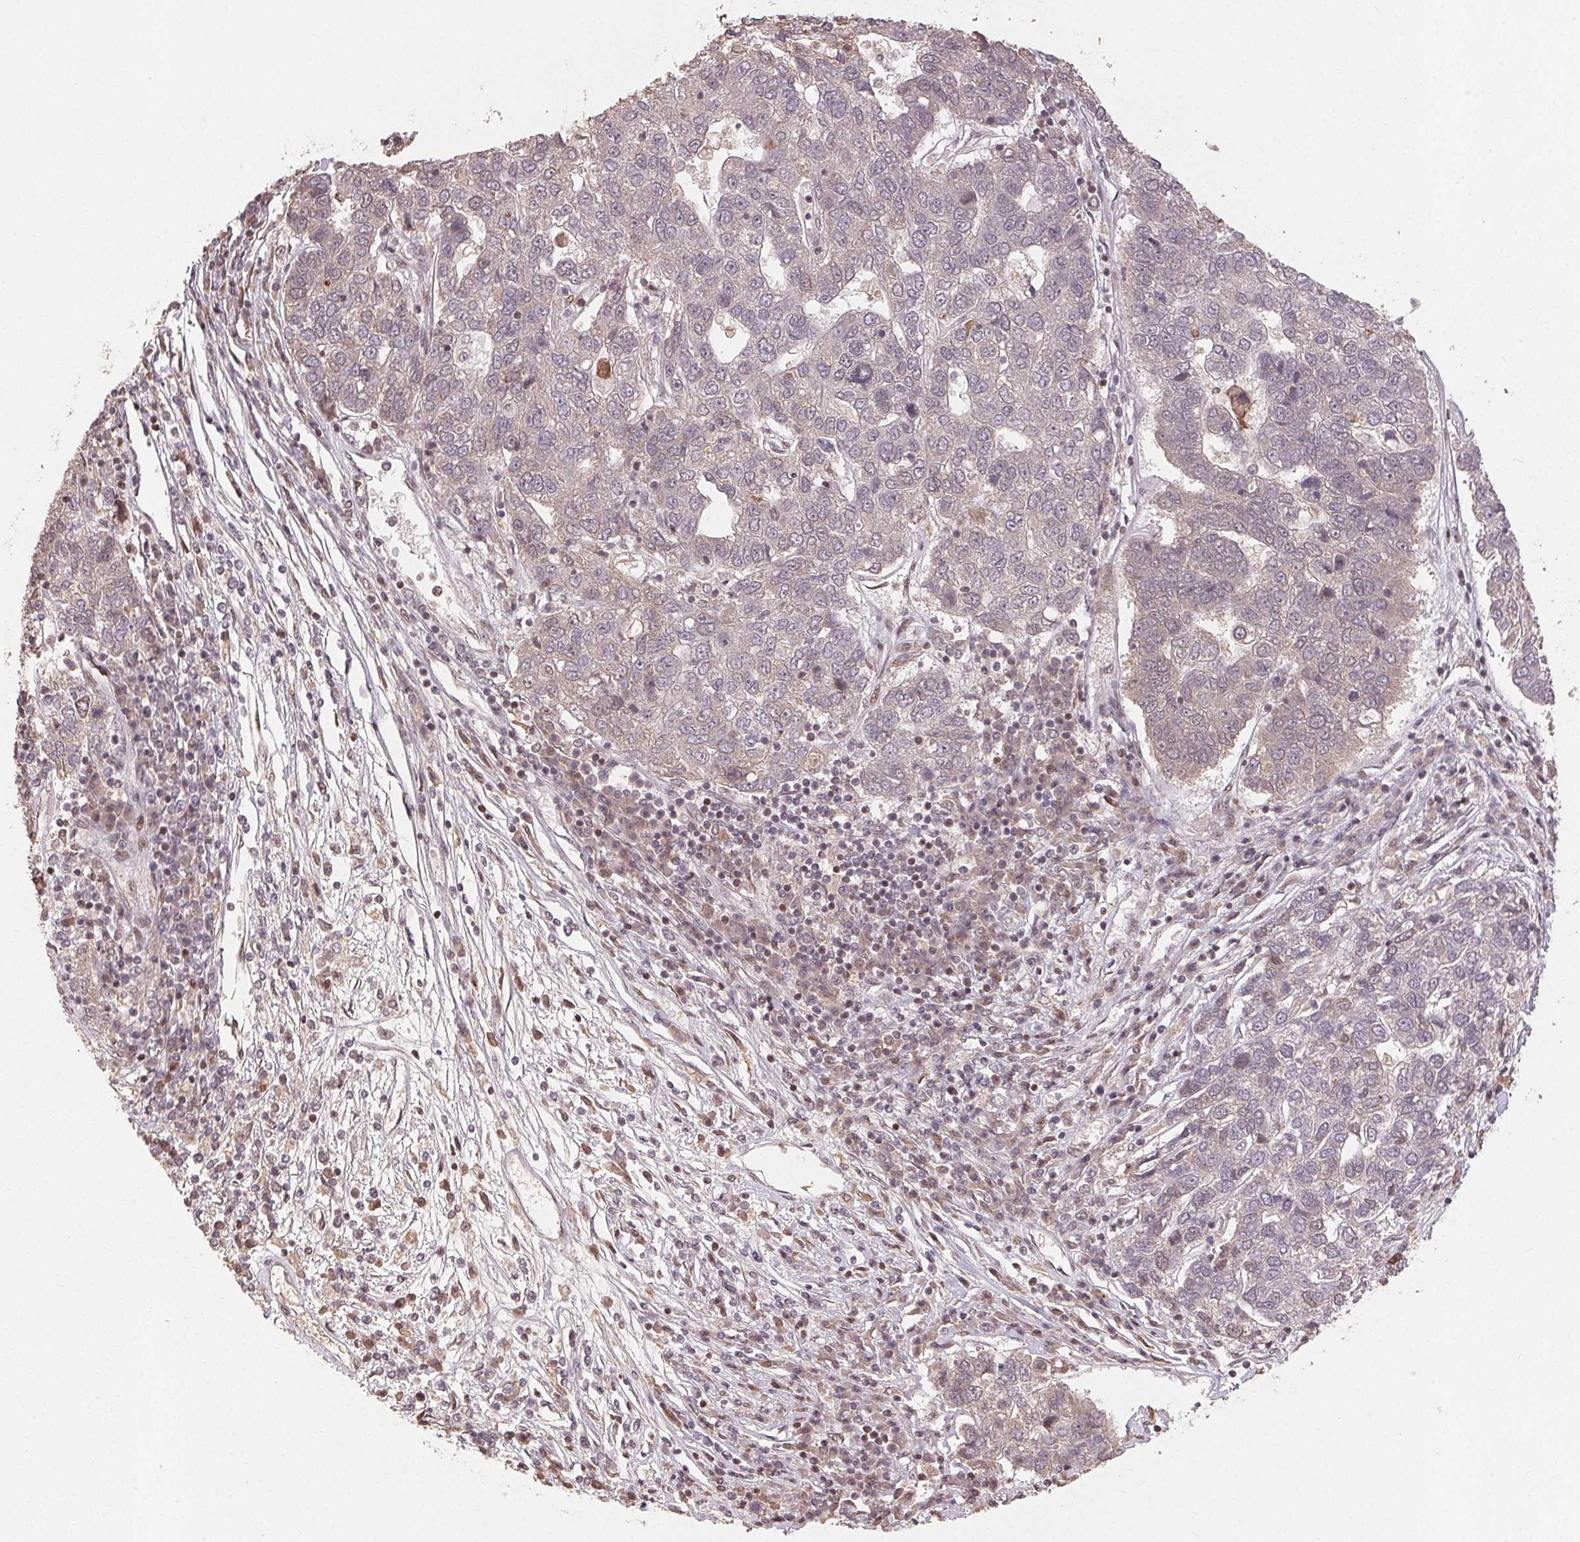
{"staining": {"intensity": "weak", "quantity": "<25%", "location": "cytoplasmic/membranous"}, "tissue": "pancreatic cancer", "cell_type": "Tumor cells", "image_type": "cancer", "snomed": [{"axis": "morphology", "description": "Adenocarcinoma, NOS"}, {"axis": "topography", "description": "Pancreas"}], "caption": "Immunohistochemical staining of human pancreatic cancer exhibits no significant expression in tumor cells.", "gene": "MAPKAPK2", "patient": {"sex": "female", "age": 61}}